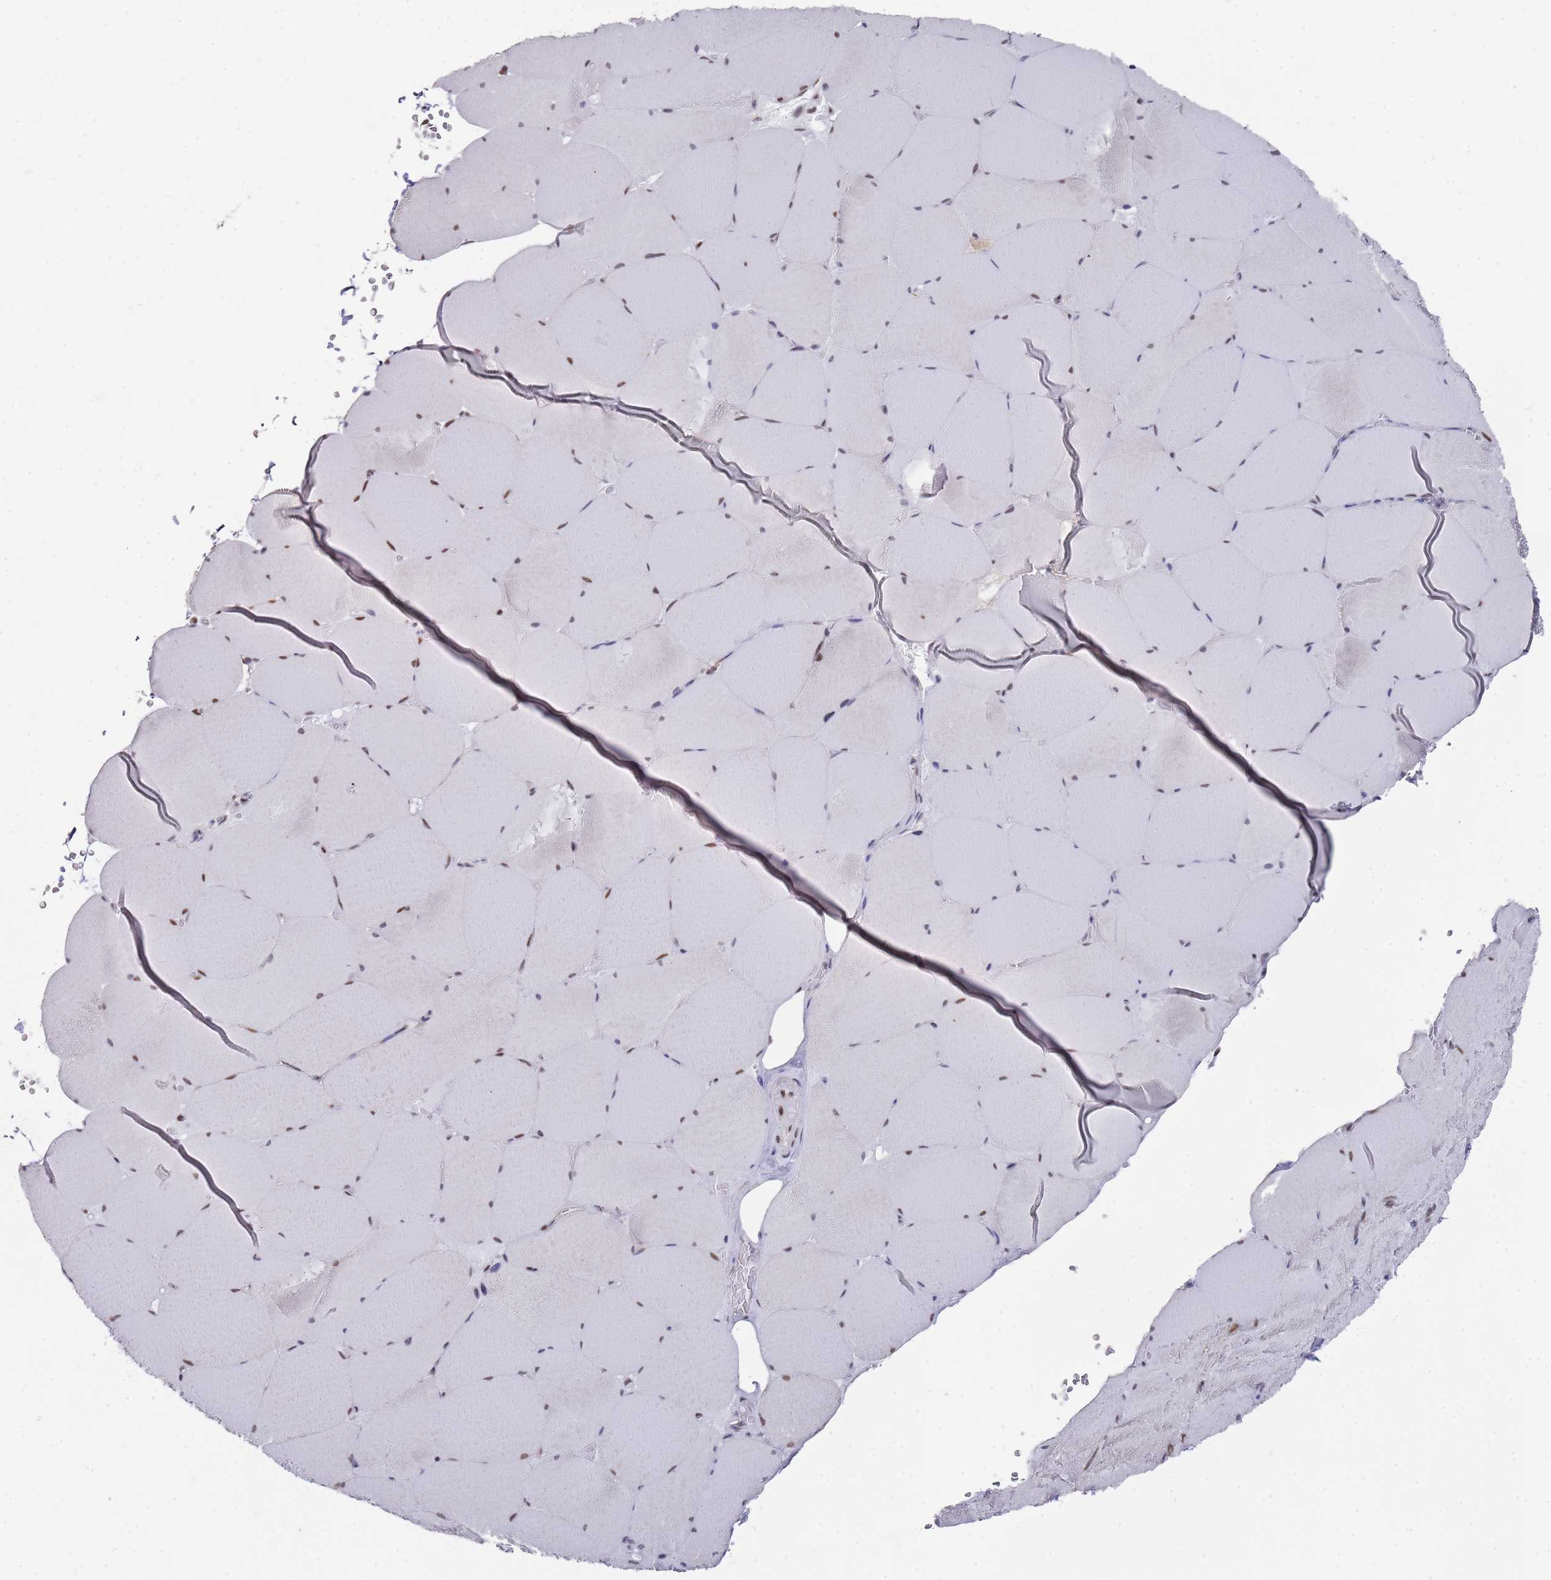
{"staining": {"intensity": "weak", "quantity": "<25%", "location": "cytoplasmic/membranous,nuclear"}, "tissue": "skeletal muscle", "cell_type": "Myocytes", "image_type": "normal", "snomed": [{"axis": "morphology", "description": "Normal tissue, NOS"}, {"axis": "topography", "description": "Skeletal muscle"}, {"axis": "topography", "description": "Head-Neck"}], "caption": "Histopathology image shows no significant protein staining in myocytes of normal skeletal muscle.", "gene": "COPS6", "patient": {"sex": "male", "age": 66}}